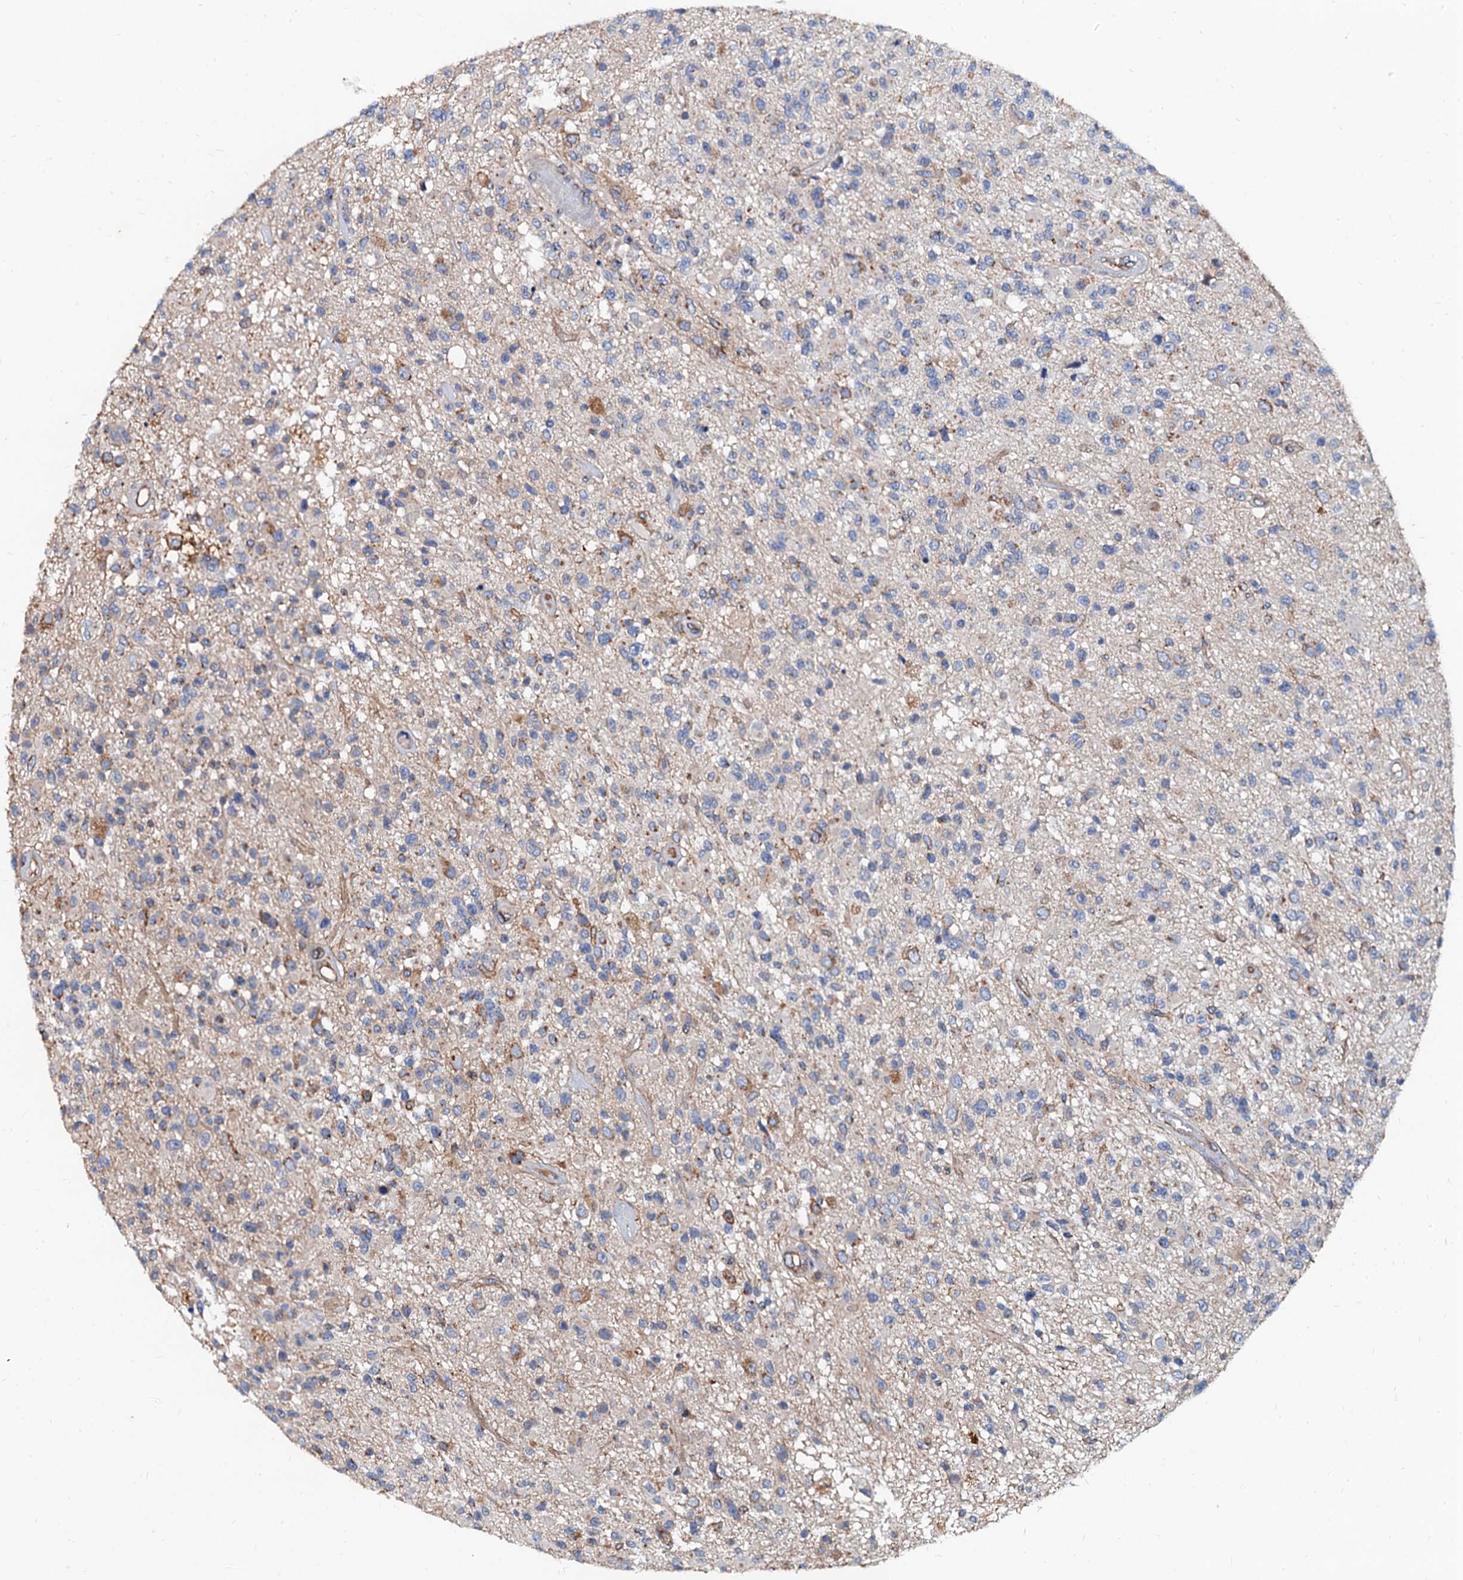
{"staining": {"intensity": "moderate", "quantity": "<25%", "location": "cytoplasmic/membranous"}, "tissue": "glioma", "cell_type": "Tumor cells", "image_type": "cancer", "snomed": [{"axis": "morphology", "description": "Glioma, malignant, High grade"}, {"axis": "morphology", "description": "Glioblastoma, NOS"}, {"axis": "topography", "description": "Brain"}], "caption": "Glioblastoma was stained to show a protein in brown. There is low levels of moderate cytoplasmic/membranous positivity in about <25% of tumor cells. (DAB = brown stain, brightfield microscopy at high magnification).", "gene": "NGRN", "patient": {"sex": "male", "age": 60}}